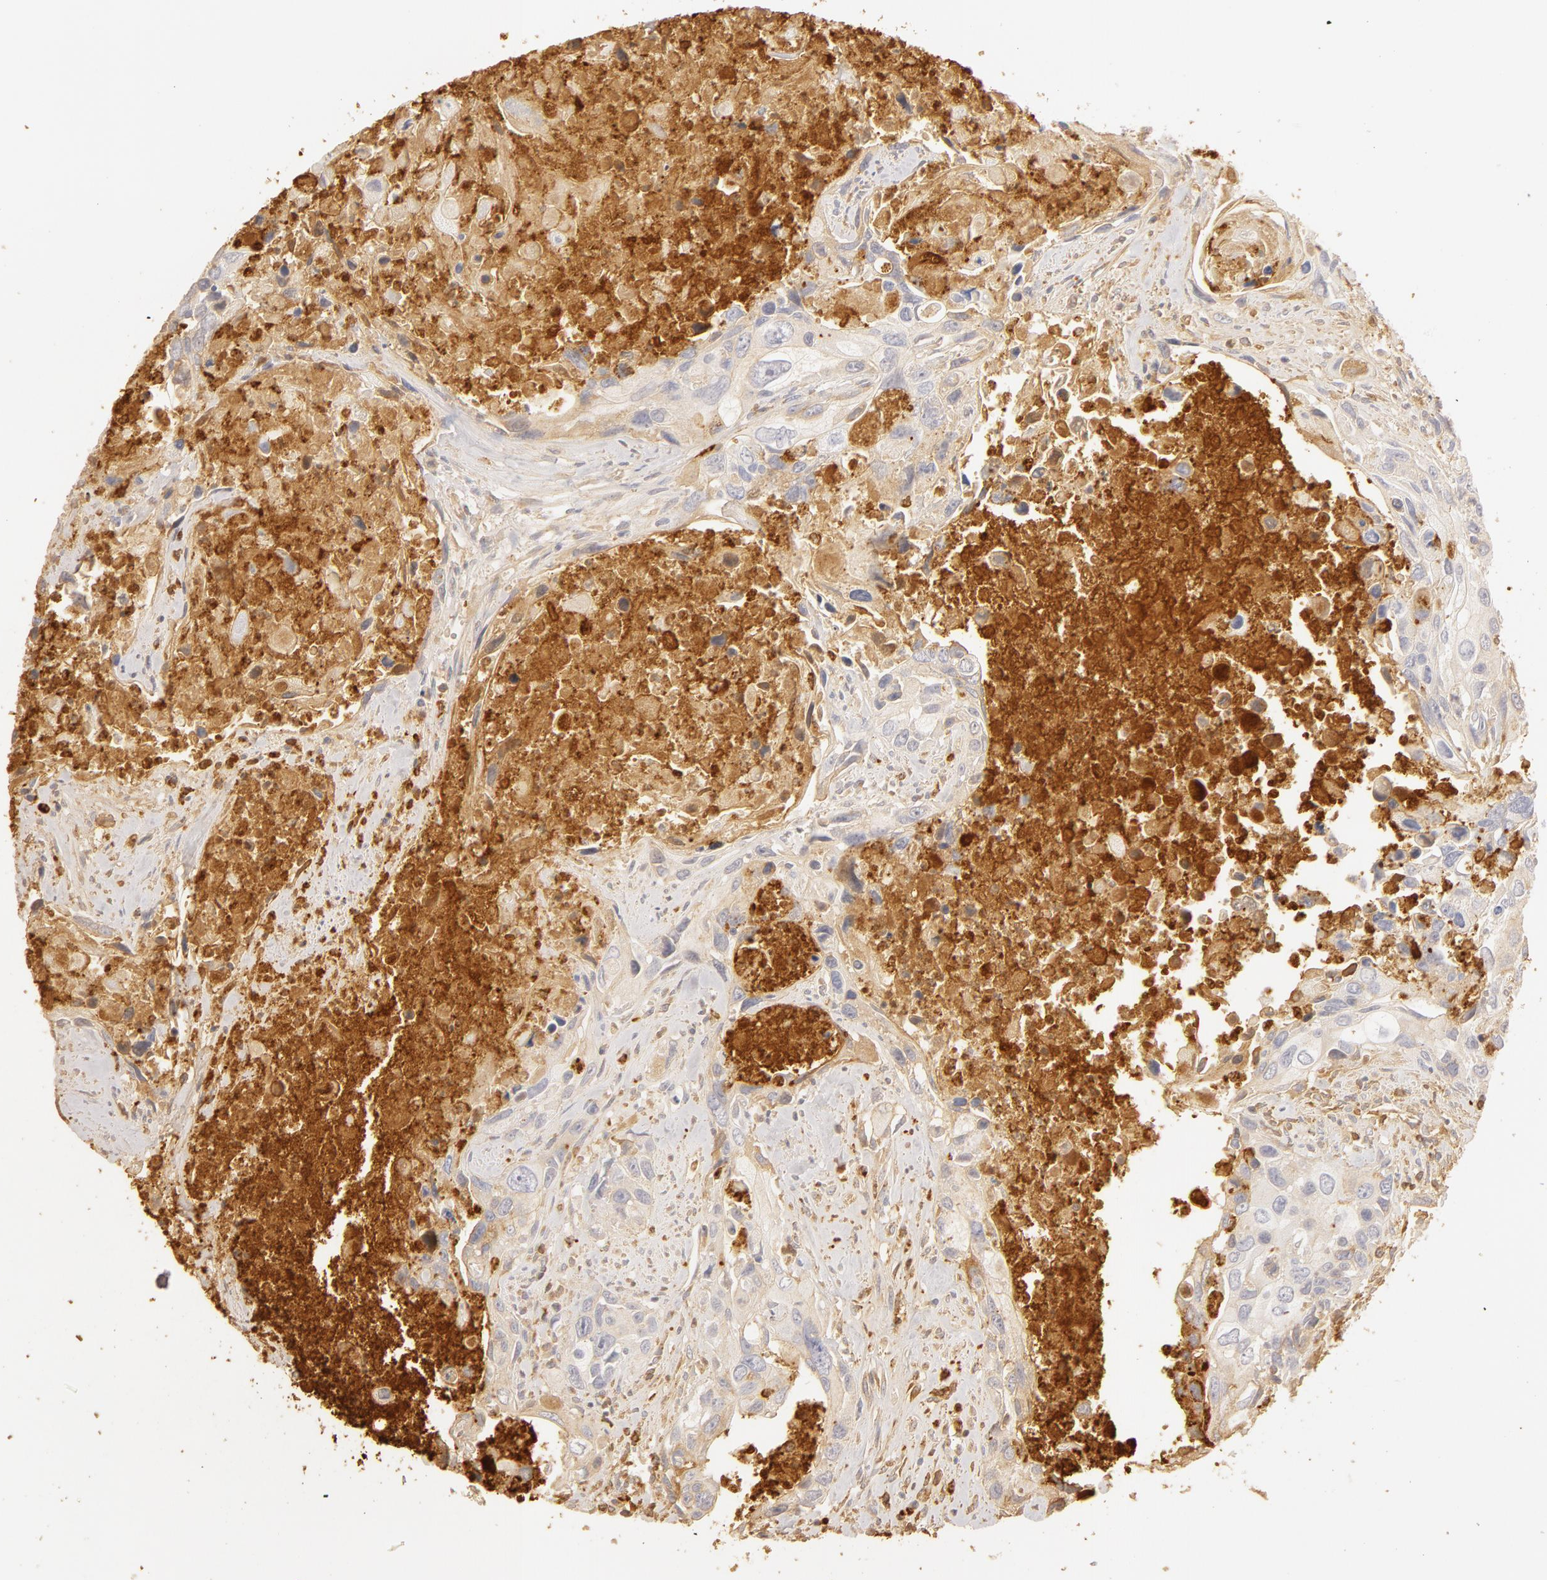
{"staining": {"intensity": "negative", "quantity": "none", "location": "none"}, "tissue": "urothelial cancer", "cell_type": "Tumor cells", "image_type": "cancer", "snomed": [{"axis": "morphology", "description": "Urothelial carcinoma, High grade"}, {"axis": "topography", "description": "Urinary bladder"}], "caption": "DAB immunohistochemical staining of human urothelial carcinoma (high-grade) shows no significant positivity in tumor cells.", "gene": "C1R", "patient": {"sex": "male", "age": 71}}